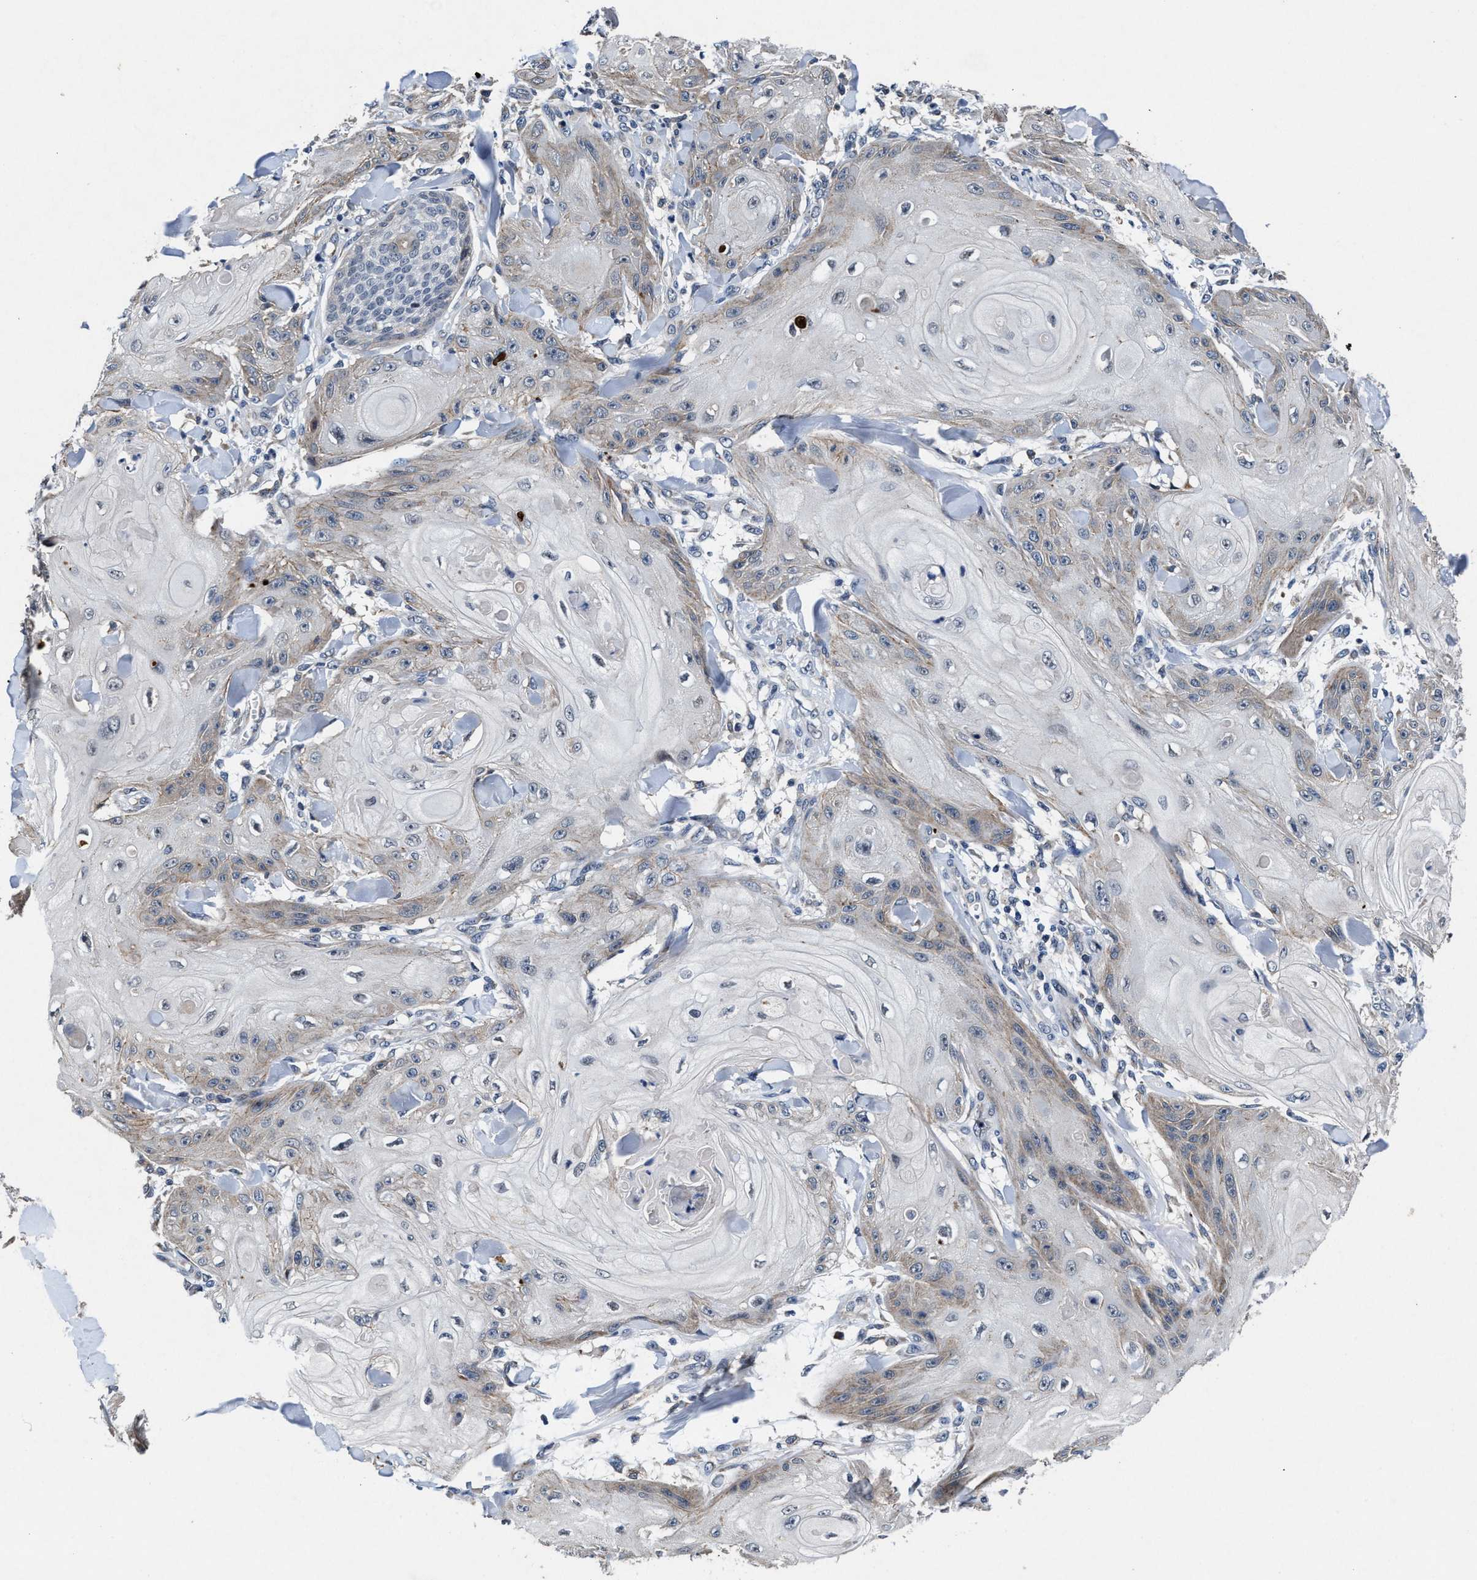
{"staining": {"intensity": "weak", "quantity": "<25%", "location": "cytoplasmic/membranous"}, "tissue": "skin cancer", "cell_type": "Tumor cells", "image_type": "cancer", "snomed": [{"axis": "morphology", "description": "Squamous cell carcinoma, NOS"}, {"axis": "topography", "description": "Skin"}], "caption": "Tumor cells show no significant protein expression in skin squamous cell carcinoma.", "gene": "TMEM53", "patient": {"sex": "male", "age": 74}}